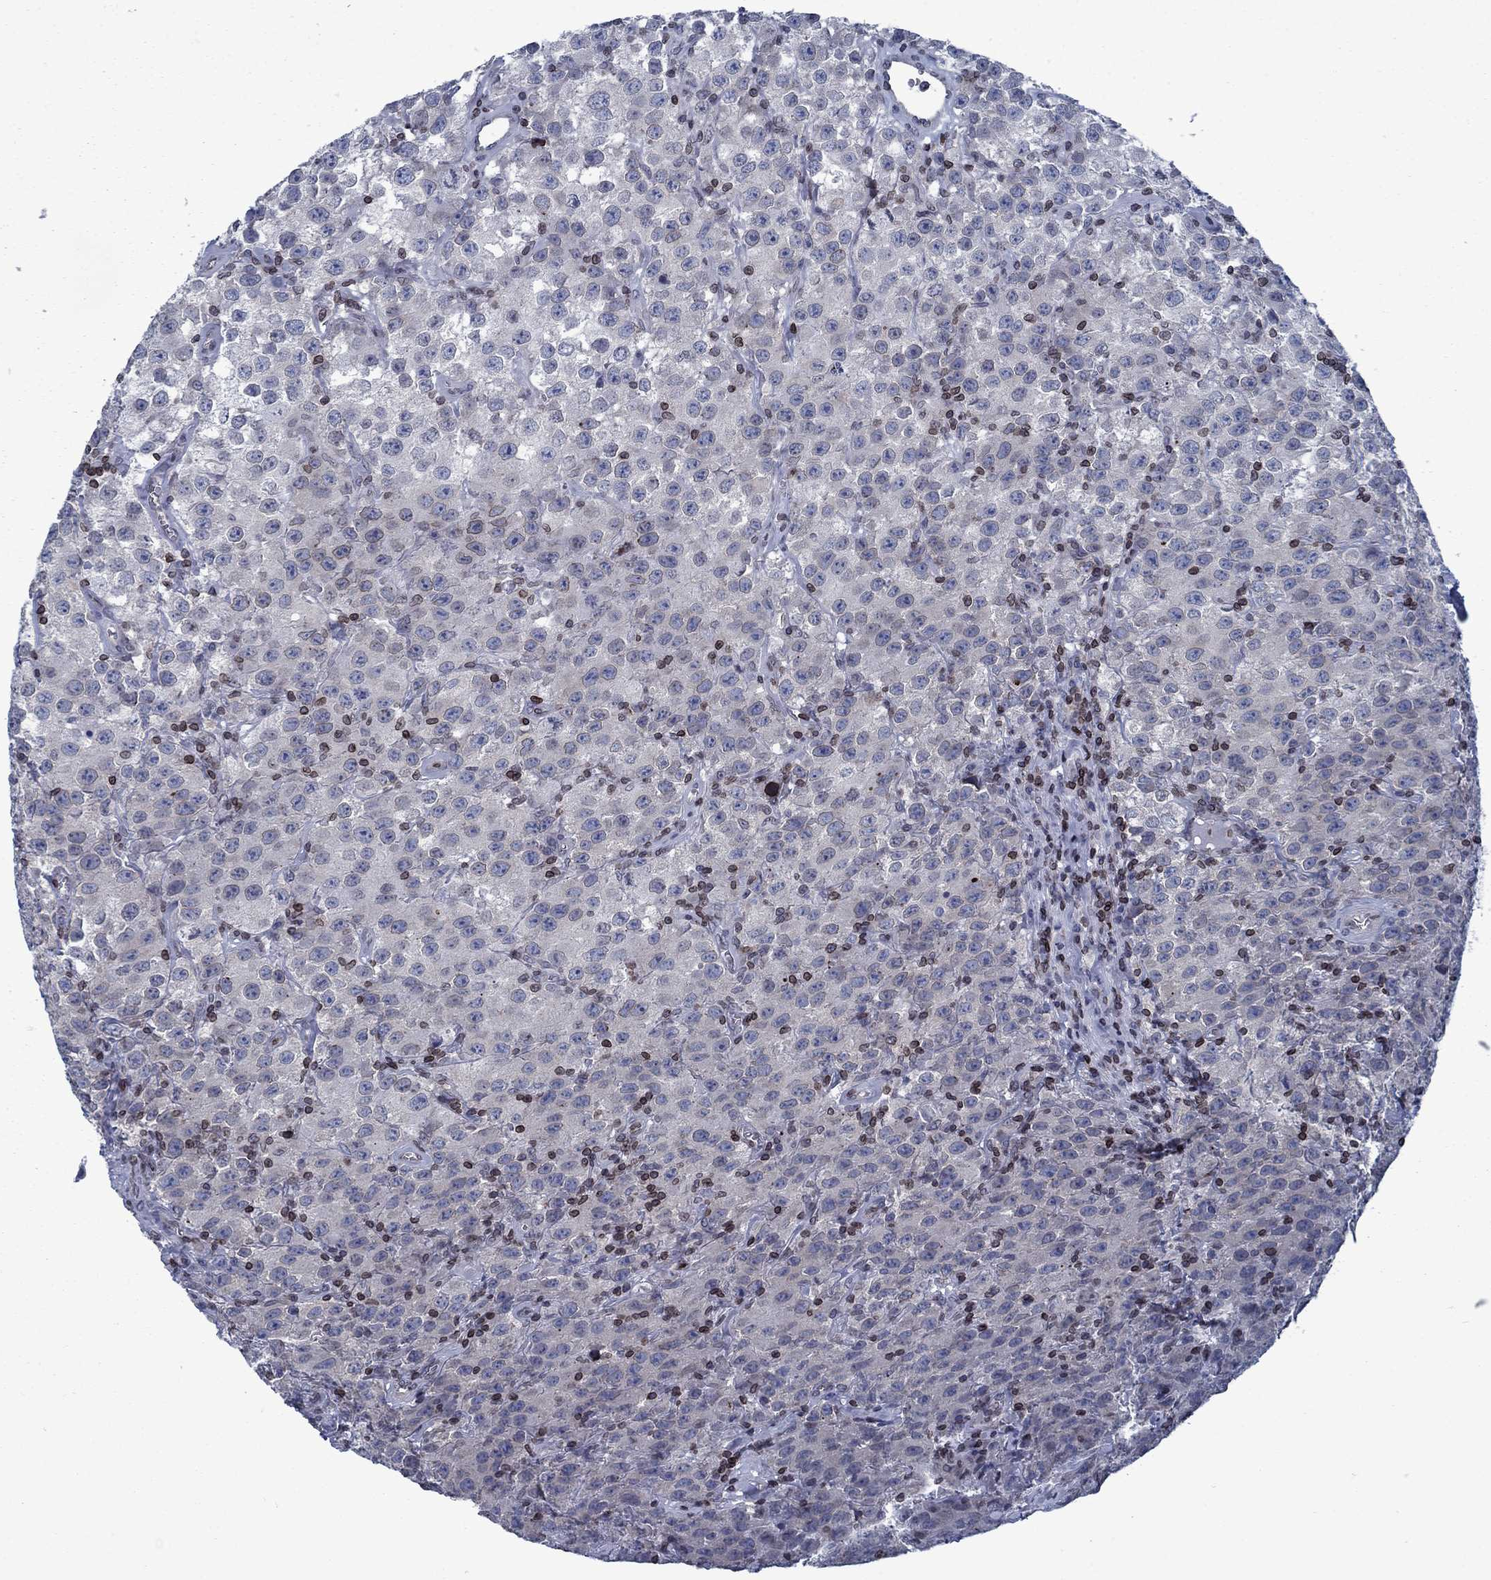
{"staining": {"intensity": "negative", "quantity": "none", "location": "none"}, "tissue": "testis cancer", "cell_type": "Tumor cells", "image_type": "cancer", "snomed": [{"axis": "morphology", "description": "Seminoma, NOS"}, {"axis": "topography", "description": "Testis"}], "caption": "There is no significant positivity in tumor cells of seminoma (testis).", "gene": "SLA", "patient": {"sex": "male", "age": 52}}